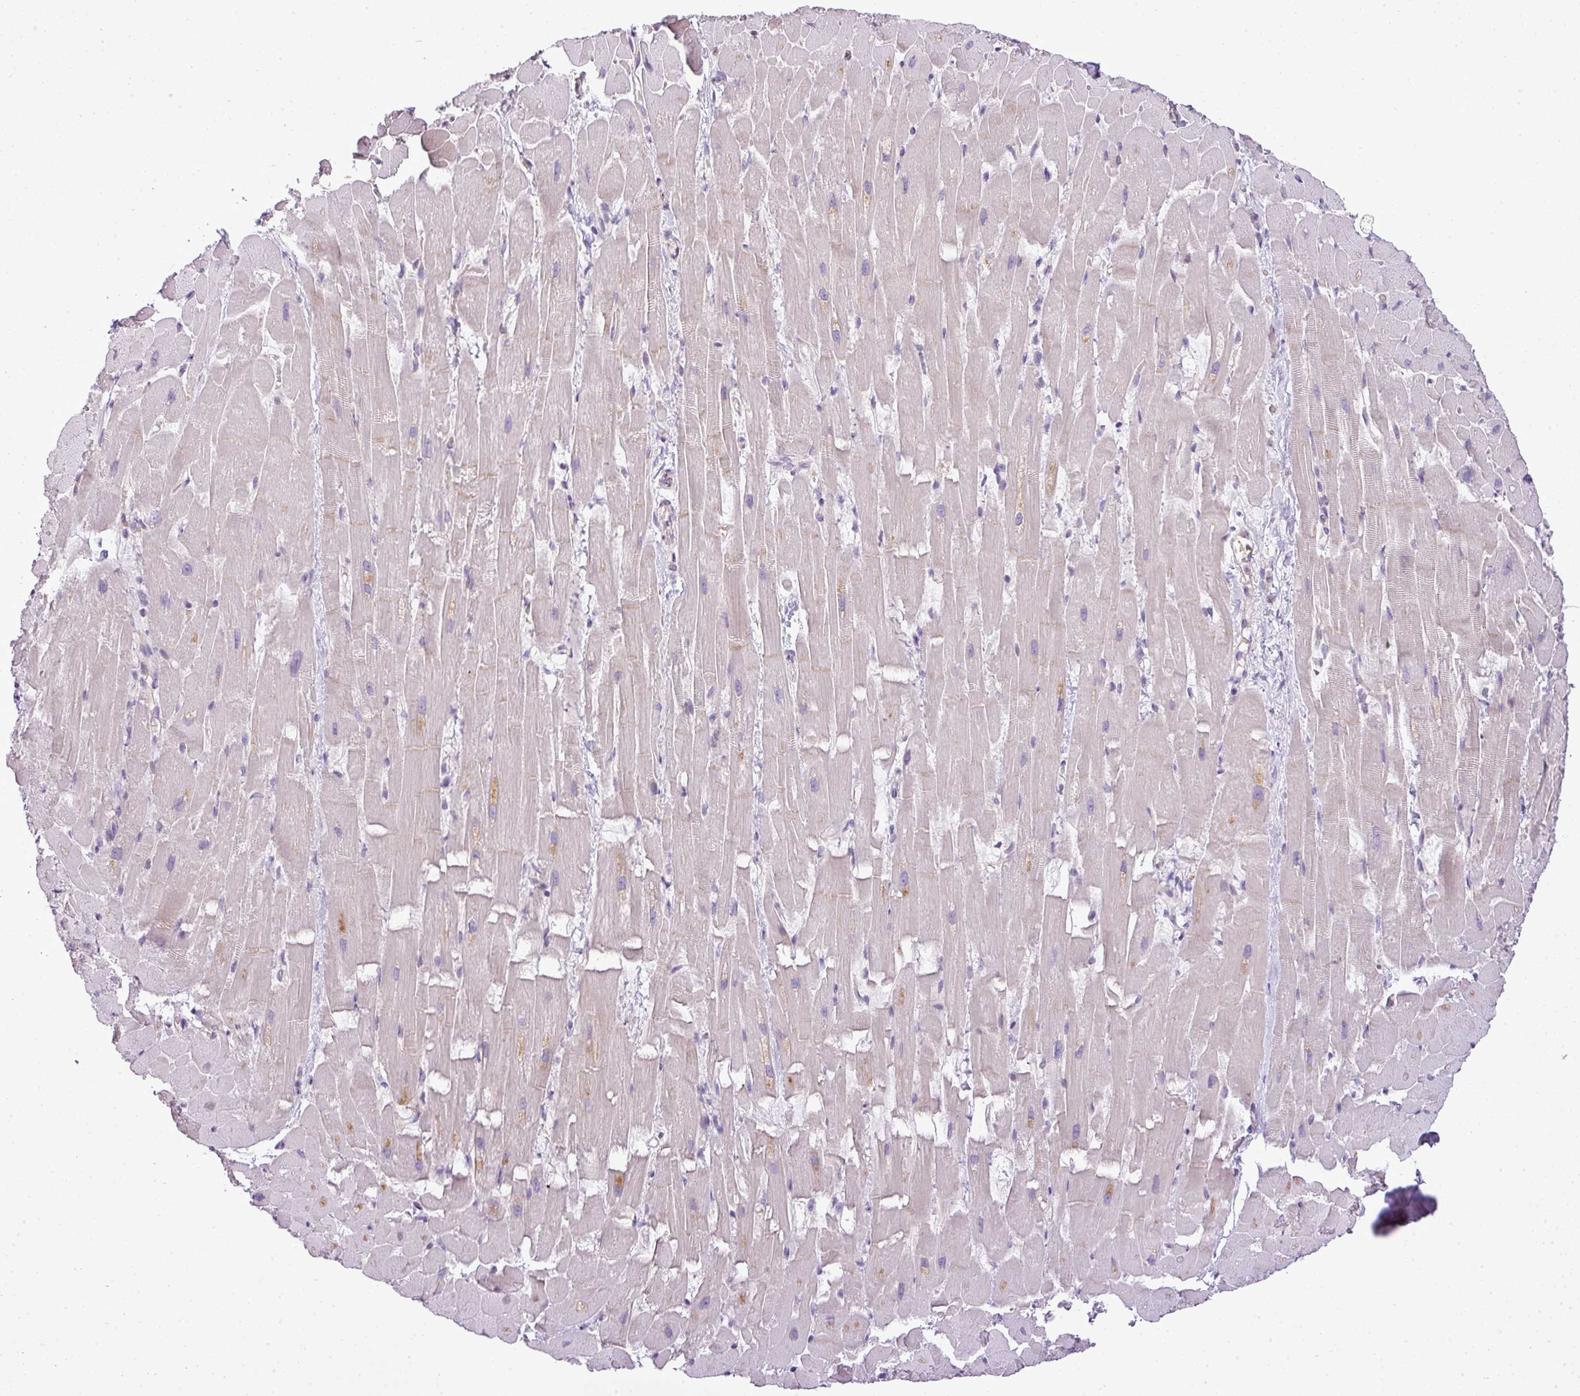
{"staining": {"intensity": "moderate", "quantity": "<25%", "location": "cytoplasmic/membranous"}, "tissue": "heart muscle", "cell_type": "Cardiomyocytes", "image_type": "normal", "snomed": [{"axis": "morphology", "description": "Normal tissue, NOS"}, {"axis": "topography", "description": "Heart"}], "caption": "Immunohistochemical staining of normal human heart muscle shows moderate cytoplasmic/membranous protein staining in approximately <25% of cardiomyocytes.", "gene": "C4A", "patient": {"sex": "male", "age": 37}}